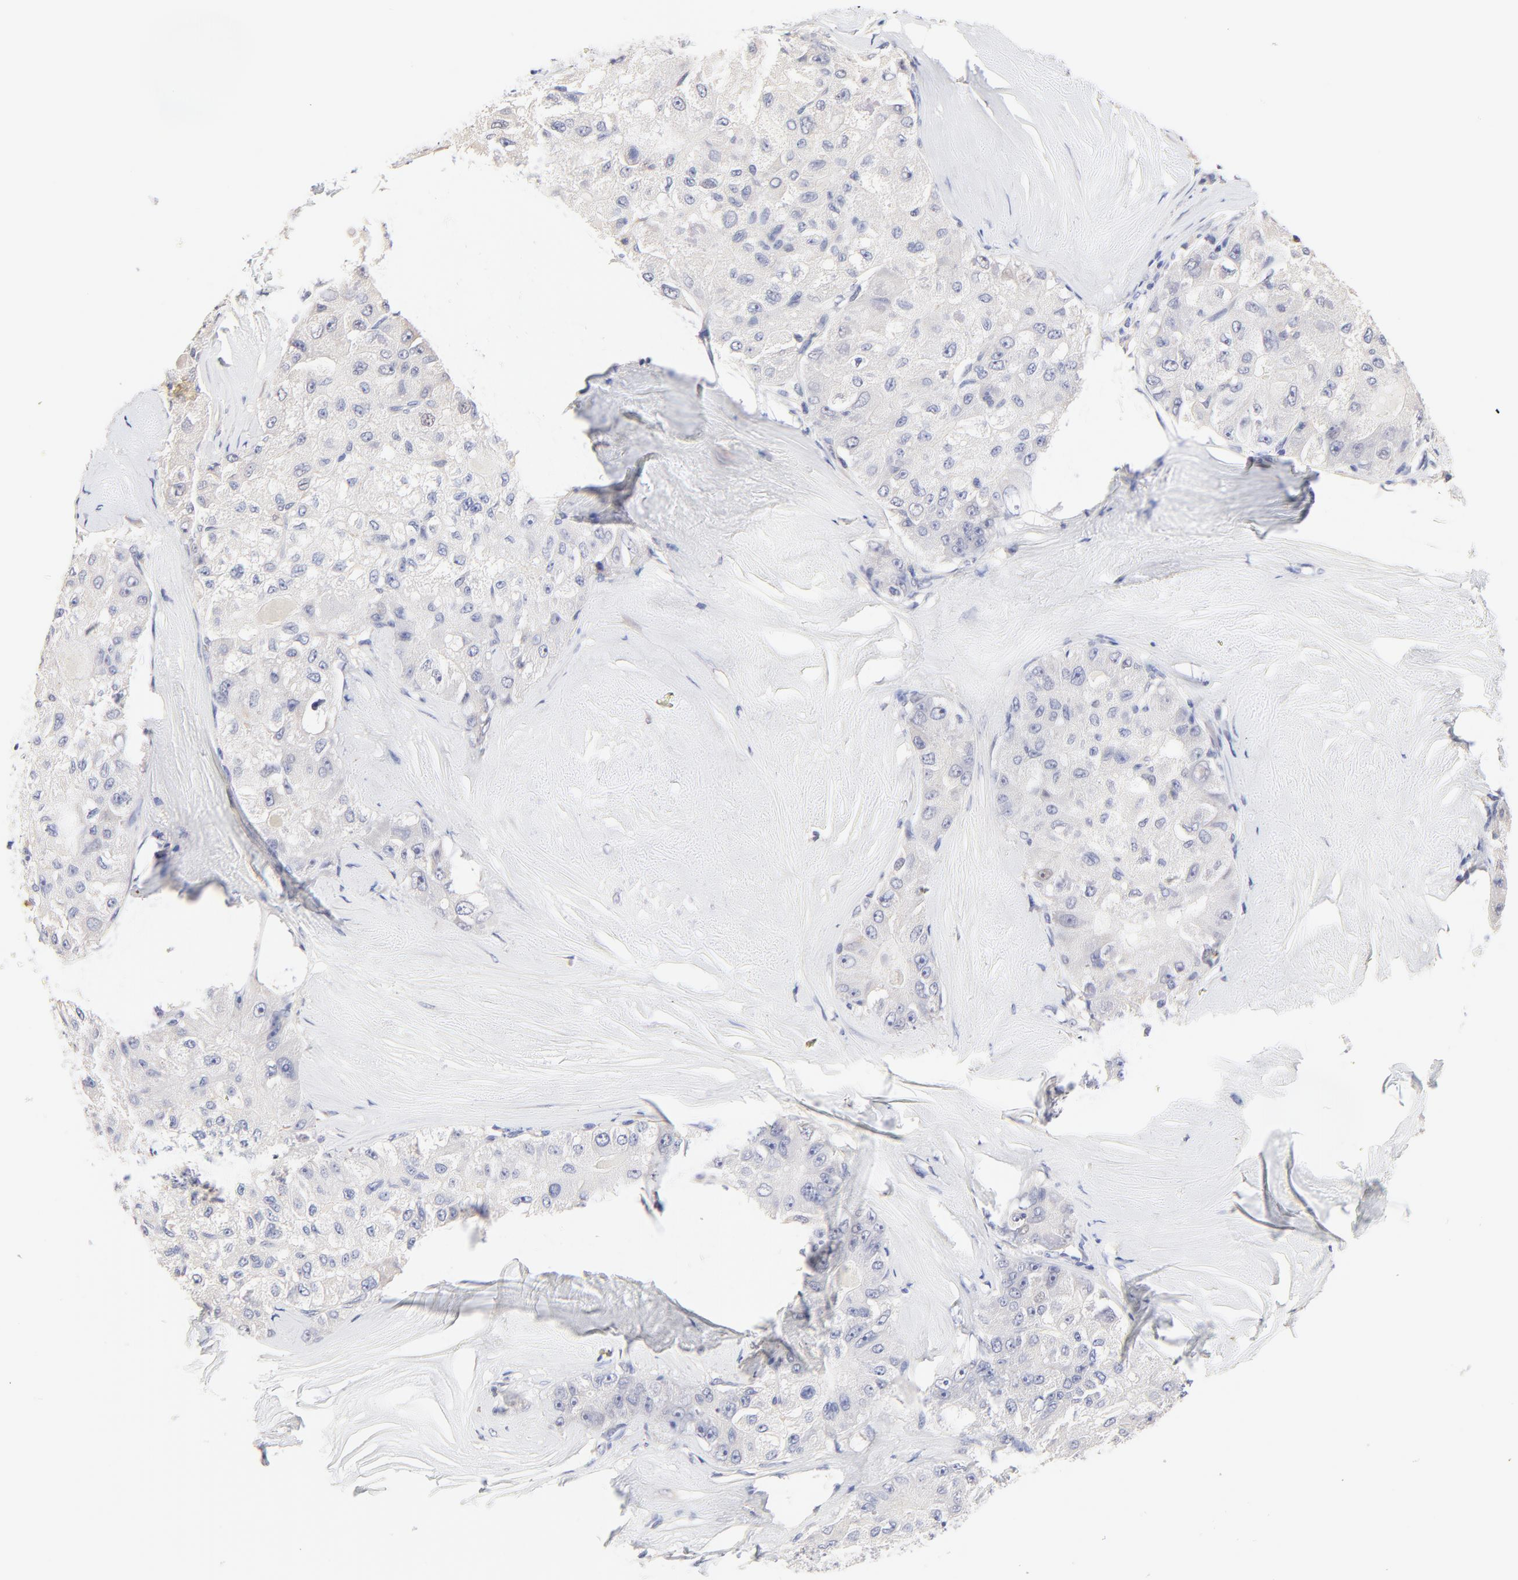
{"staining": {"intensity": "negative", "quantity": "none", "location": "none"}, "tissue": "liver cancer", "cell_type": "Tumor cells", "image_type": "cancer", "snomed": [{"axis": "morphology", "description": "Carcinoma, Hepatocellular, NOS"}, {"axis": "topography", "description": "Liver"}], "caption": "Immunohistochemical staining of liver hepatocellular carcinoma shows no significant staining in tumor cells.", "gene": "TWNK", "patient": {"sex": "male", "age": 80}}